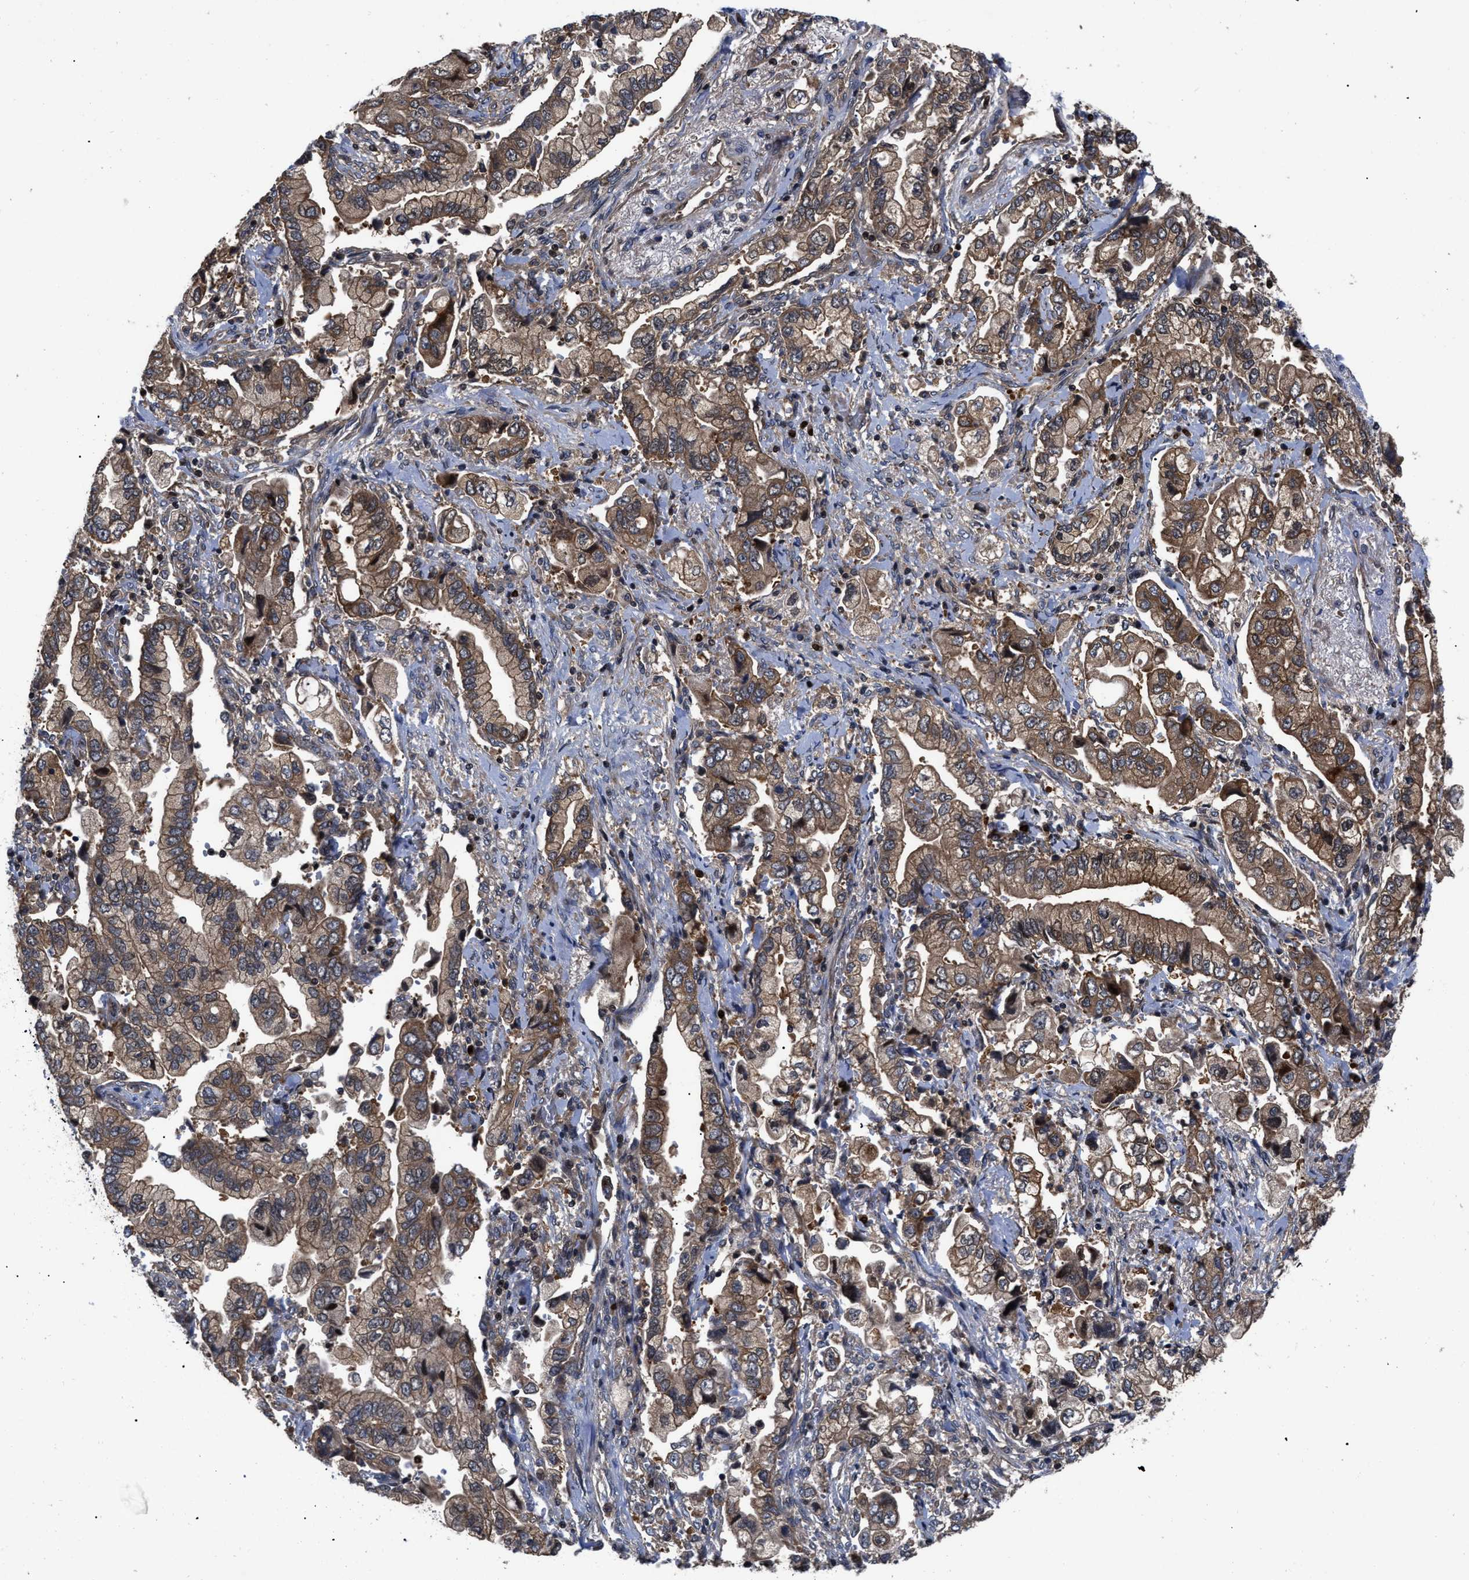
{"staining": {"intensity": "moderate", "quantity": ">75%", "location": "cytoplasmic/membranous"}, "tissue": "stomach cancer", "cell_type": "Tumor cells", "image_type": "cancer", "snomed": [{"axis": "morphology", "description": "Normal tissue, NOS"}, {"axis": "morphology", "description": "Adenocarcinoma, NOS"}, {"axis": "topography", "description": "Stomach"}], "caption": "Immunohistochemistry (IHC) image of neoplastic tissue: human adenocarcinoma (stomach) stained using IHC exhibits medium levels of moderate protein expression localized specifically in the cytoplasmic/membranous of tumor cells, appearing as a cytoplasmic/membranous brown color.", "gene": "FAM200A", "patient": {"sex": "male", "age": 62}}